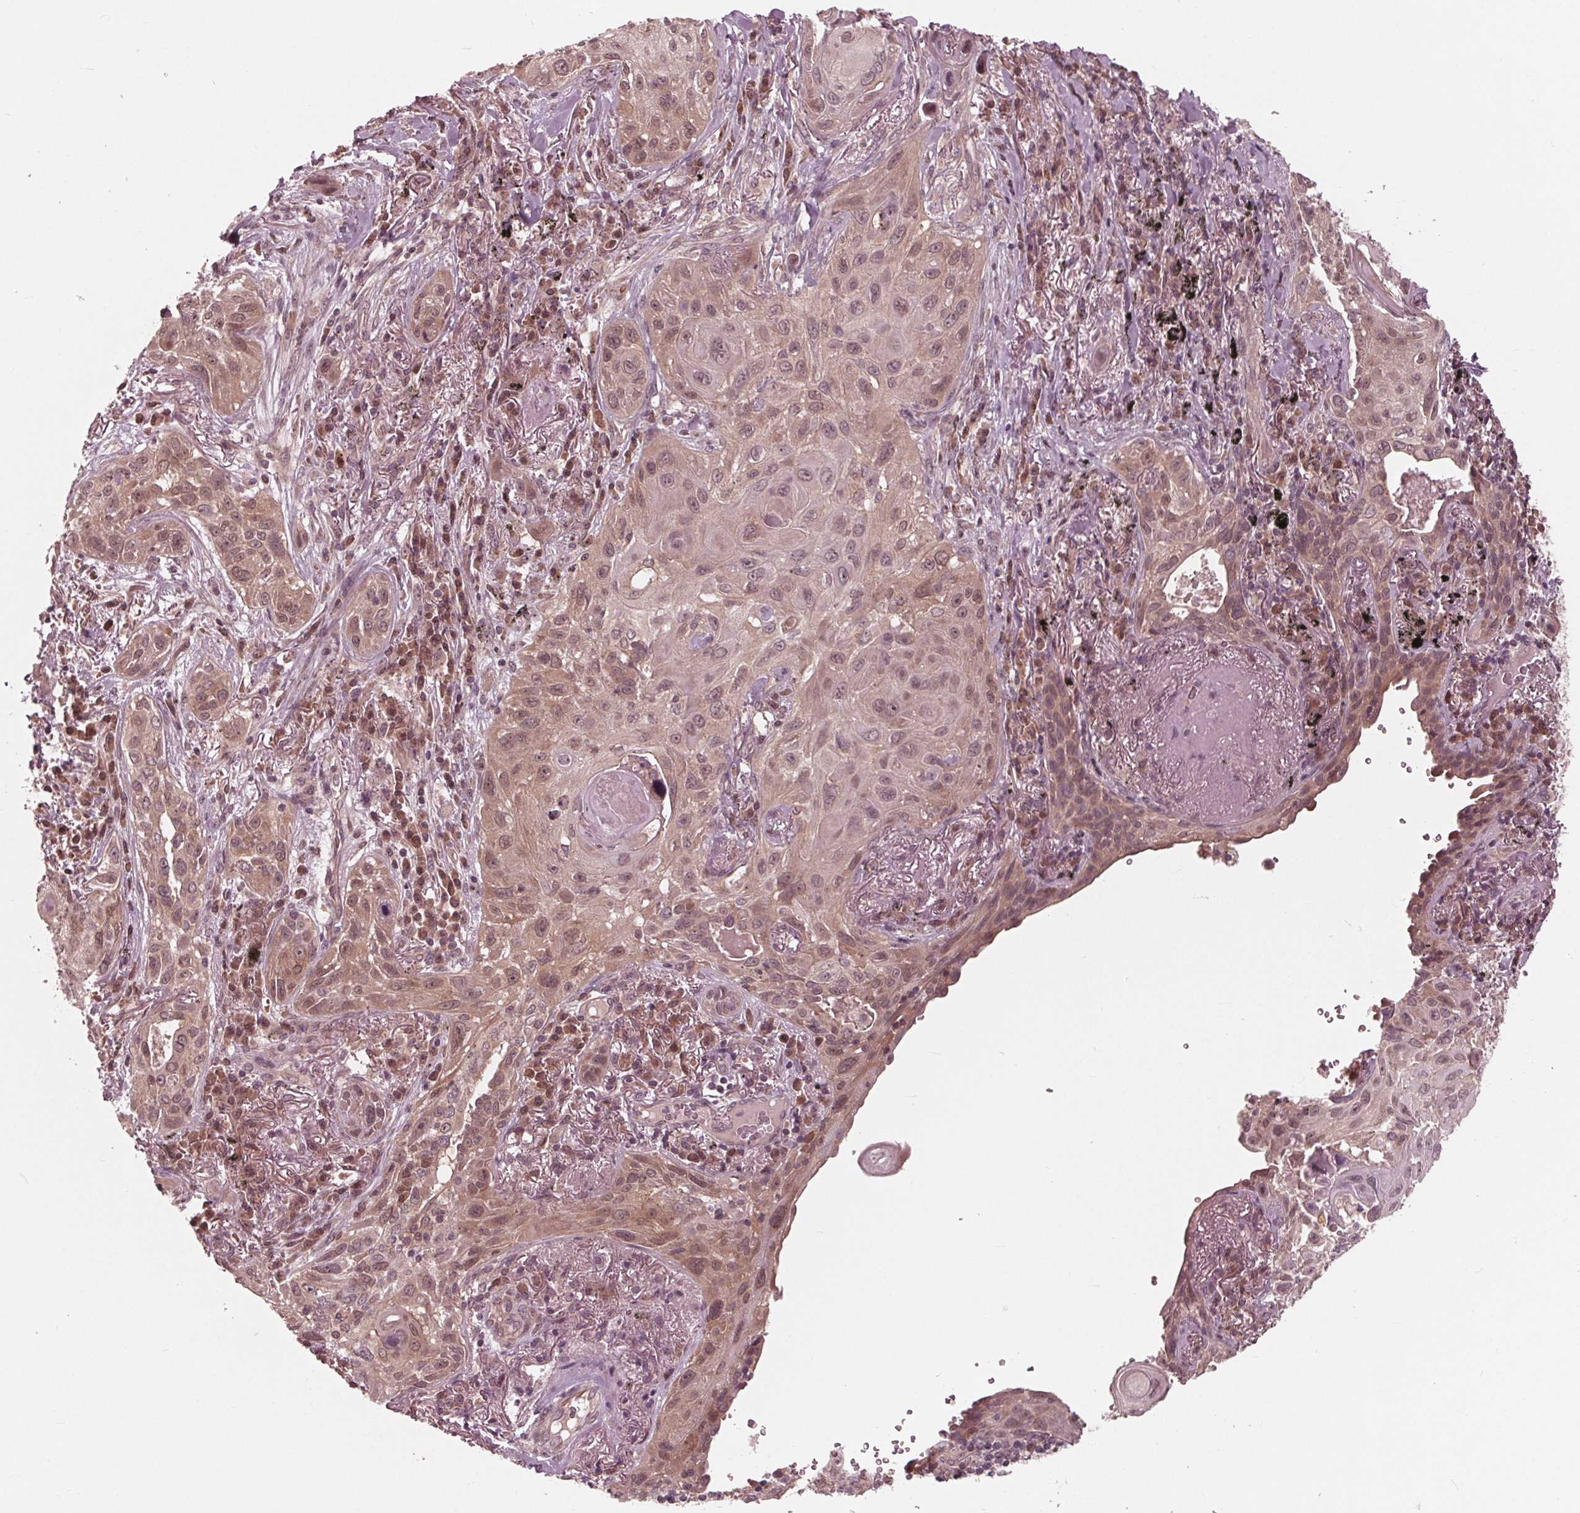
{"staining": {"intensity": "weak", "quantity": ">75%", "location": "cytoplasmic/membranous"}, "tissue": "lung cancer", "cell_type": "Tumor cells", "image_type": "cancer", "snomed": [{"axis": "morphology", "description": "Squamous cell carcinoma, NOS"}, {"axis": "topography", "description": "Lung"}], "caption": "Immunohistochemistry of human squamous cell carcinoma (lung) shows low levels of weak cytoplasmic/membranous positivity in approximately >75% of tumor cells.", "gene": "UBALD1", "patient": {"sex": "male", "age": 79}}